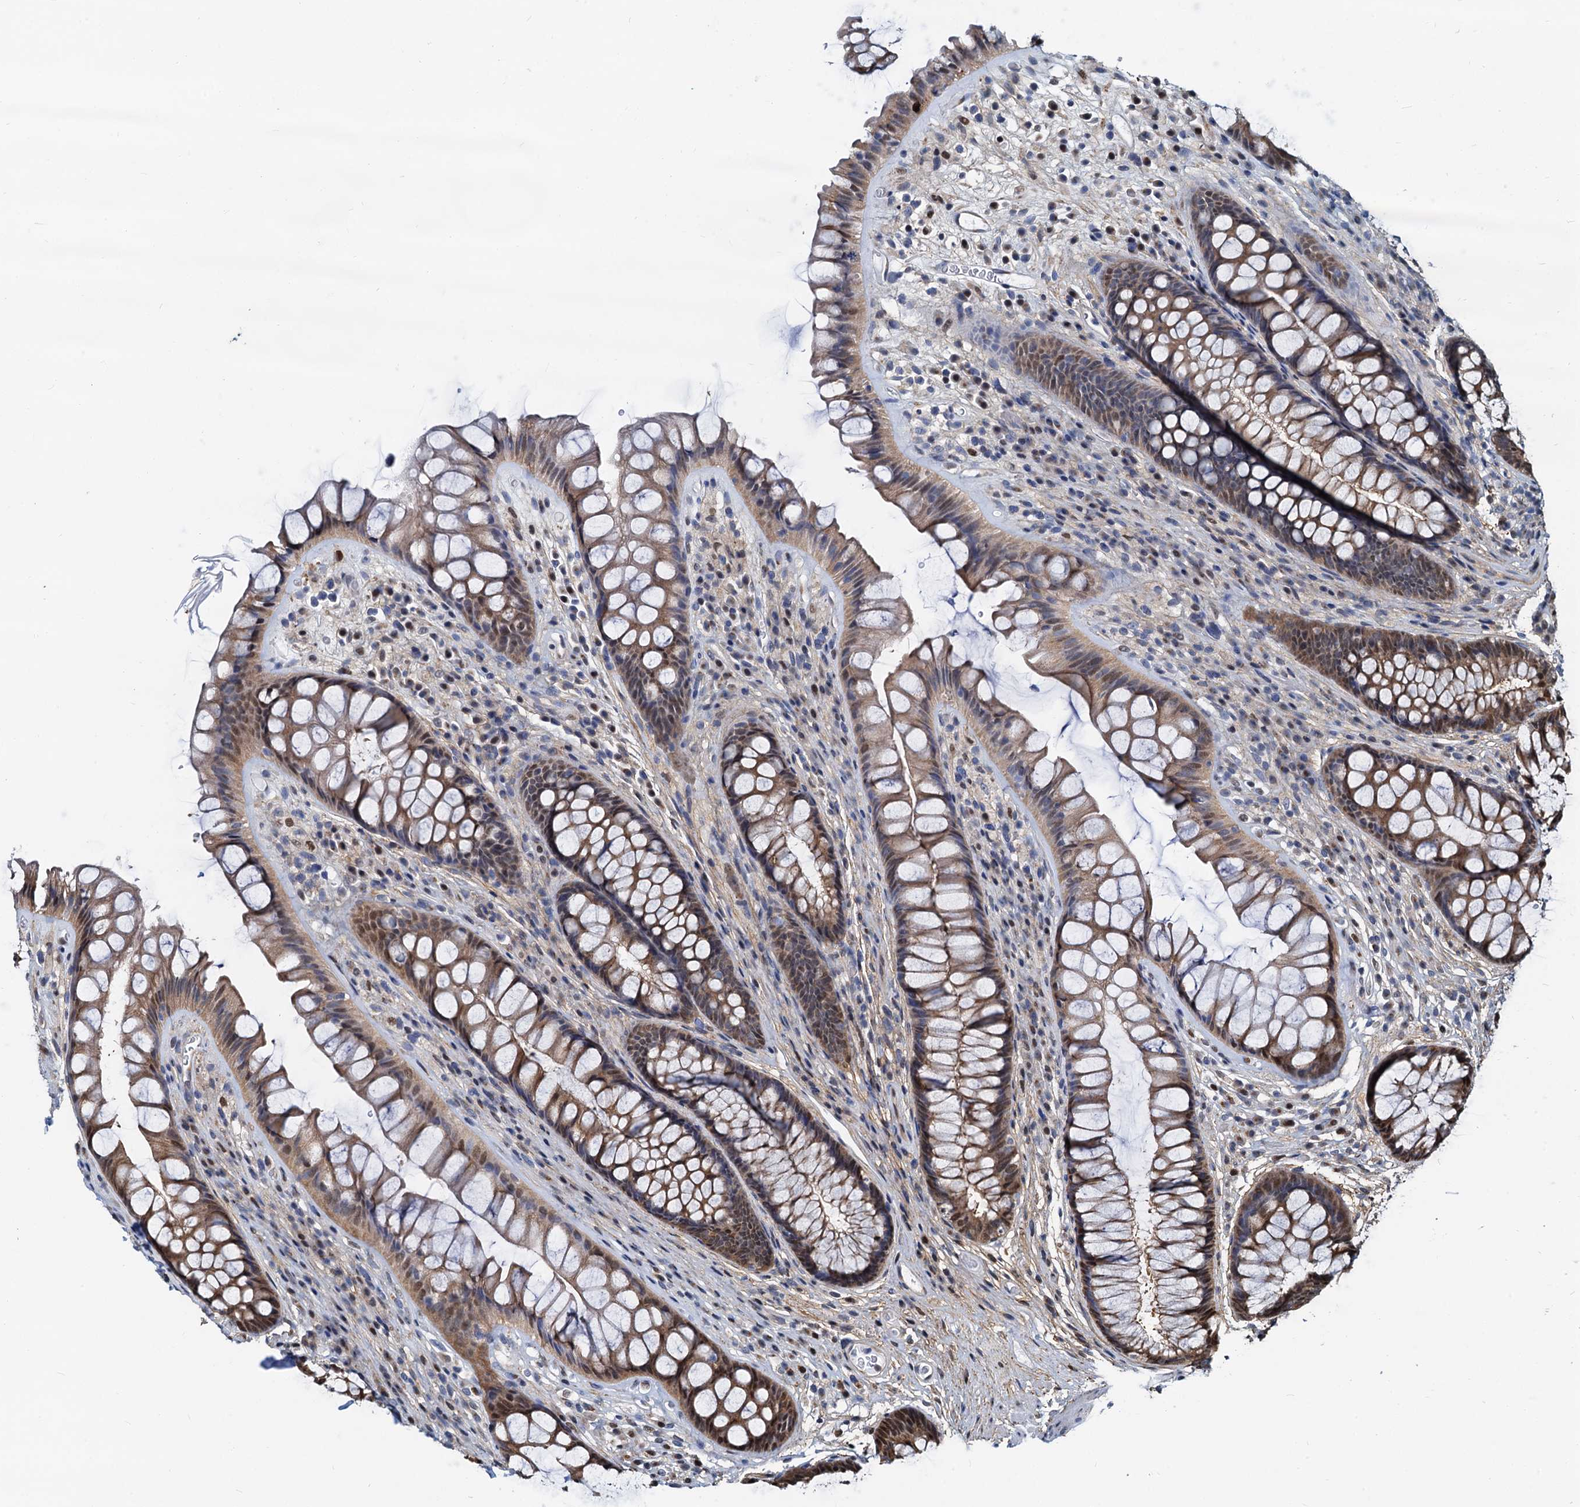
{"staining": {"intensity": "moderate", "quantity": "25%-75%", "location": "cytoplasmic/membranous,nuclear"}, "tissue": "rectum", "cell_type": "Glandular cells", "image_type": "normal", "snomed": [{"axis": "morphology", "description": "Normal tissue, NOS"}, {"axis": "topography", "description": "Rectum"}], "caption": "Glandular cells demonstrate medium levels of moderate cytoplasmic/membranous,nuclear expression in approximately 25%-75% of cells in benign rectum.", "gene": "PTGES3", "patient": {"sex": "male", "age": 74}}